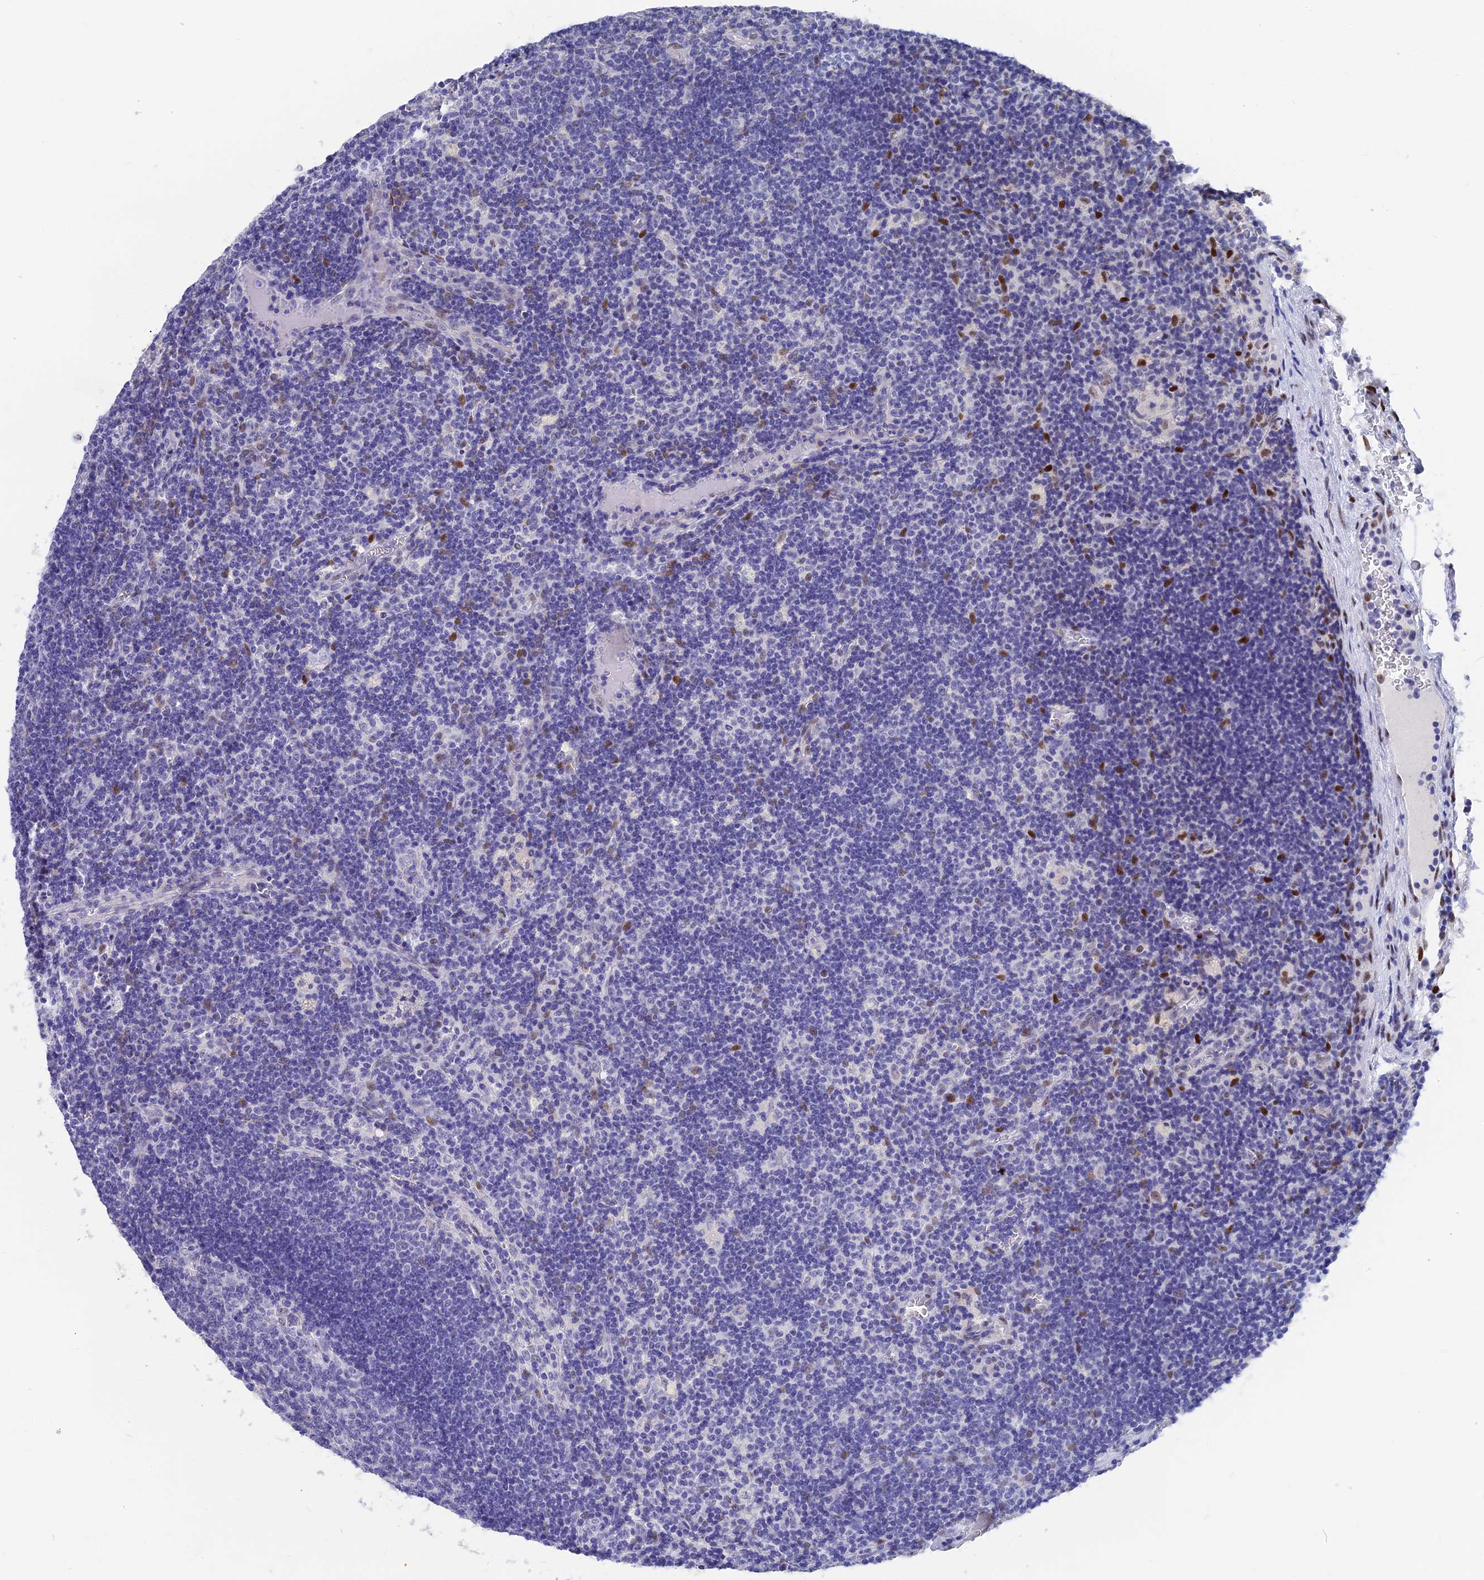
{"staining": {"intensity": "negative", "quantity": "none", "location": "none"}, "tissue": "lymph node", "cell_type": "Germinal center cells", "image_type": "normal", "snomed": [{"axis": "morphology", "description": "Normal tissue, NOS"}, {"axis": "topography", "description": "Lymph node"}], "caption": "A micrograph of lymph node stained for a protein shows no brown staining in germinal center cells. (DAB immunohistochemistry, high magnification).", "gene": "VPS33B", "patient": {"sex": "male", "age": 58}}